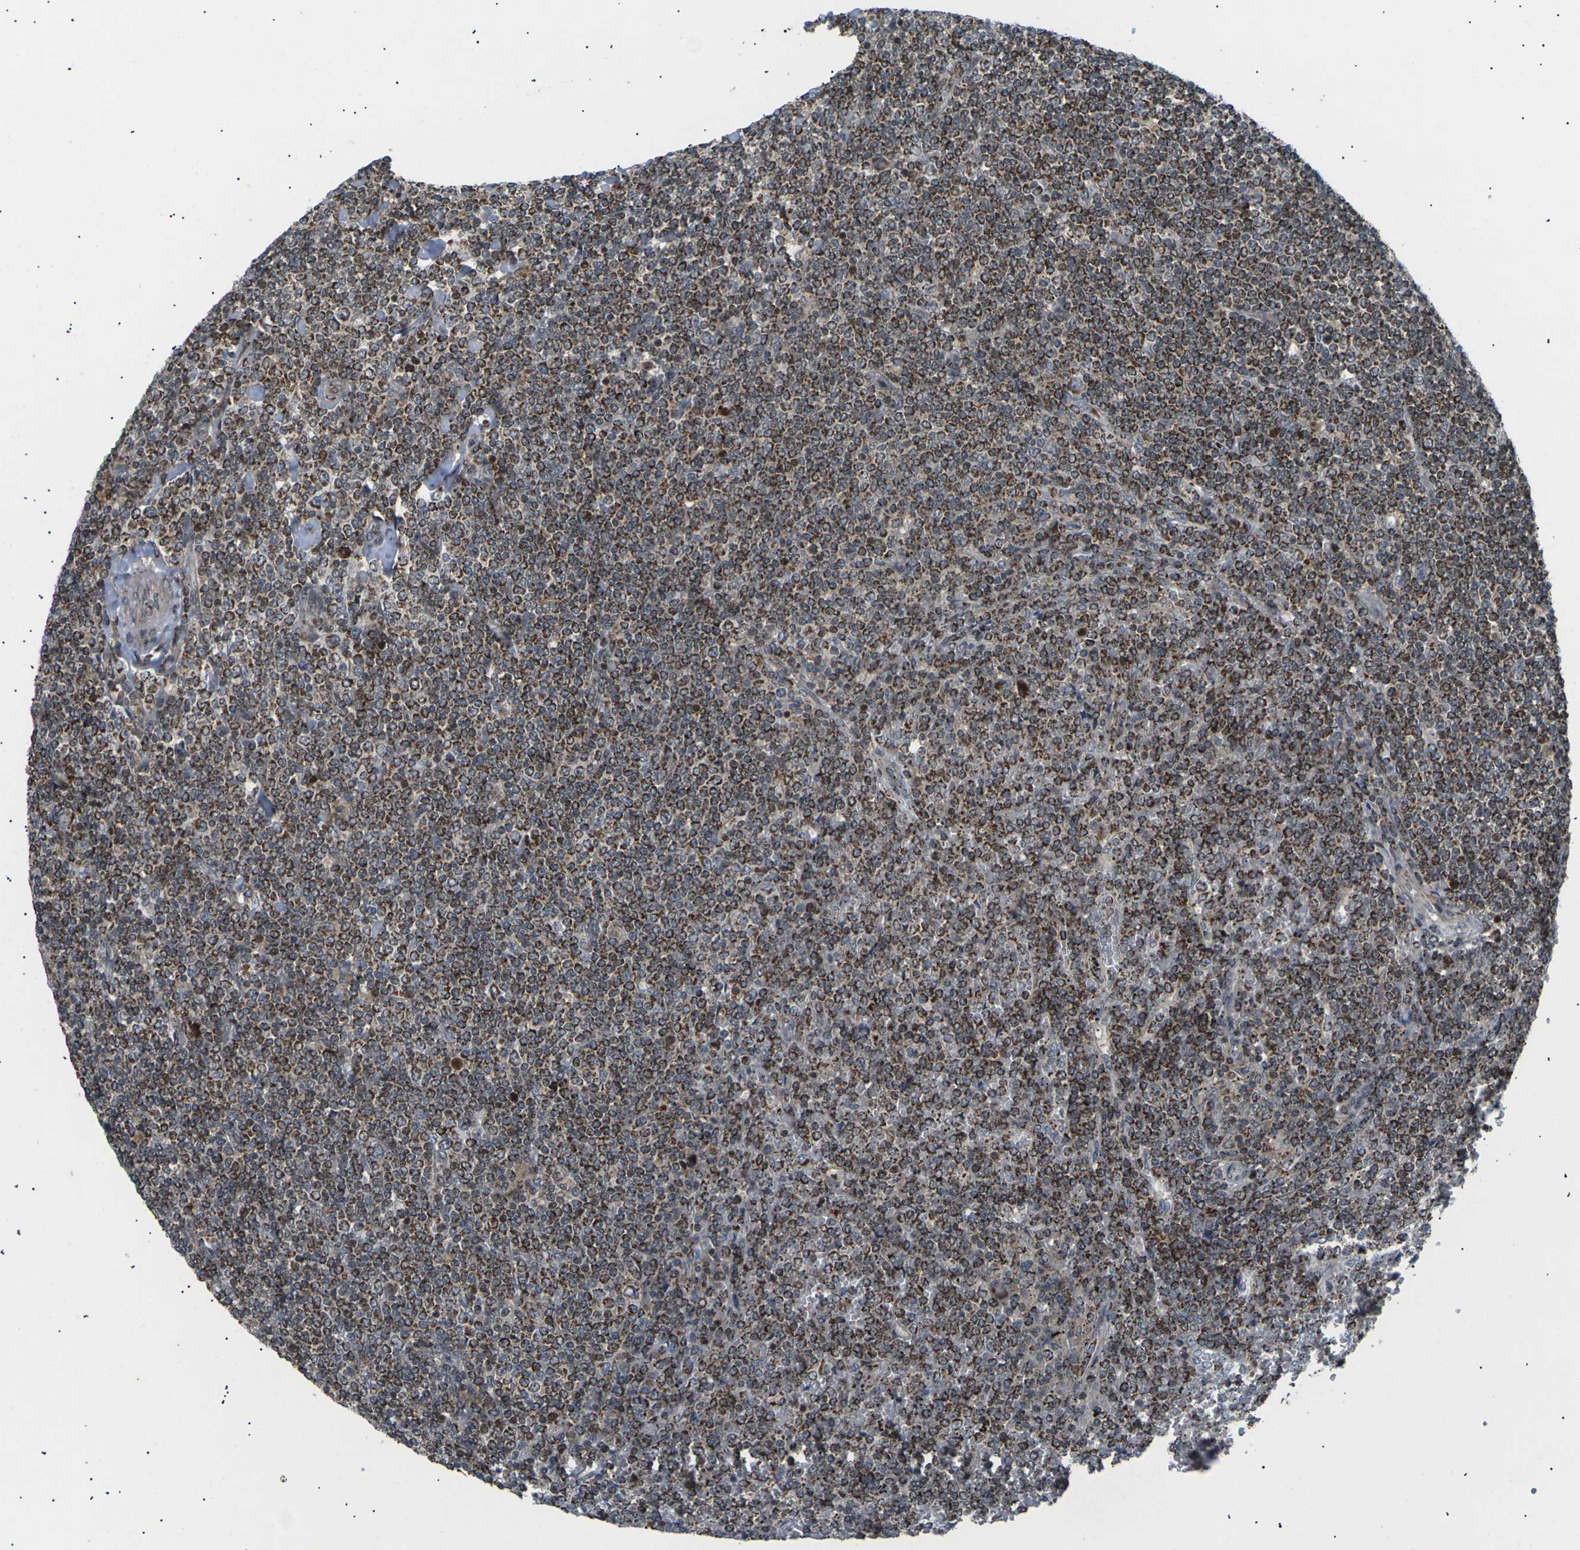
{"staining": {"intensity": "moderate", "quantity": ">75%", "location": "cytoplasmic/membranous"}, "tissue": "lymphoma", "cell_type": "Tumor cells", "image_type": "cancer", "snomed": [{"axis": "morphology", "description": "Malignant lymphoma, non-Hodgkin's type, Low grade"}, {"axis": "topography", "description": "Spleen"}], "caption": "Lymphoma stained with a brown dye displays moderate cytoplasmic/membranous positive positivity in approximately >75% of tumor cells.", "gene": "RPS6KA3", "patient": {"sex": "female", "age": 19}}